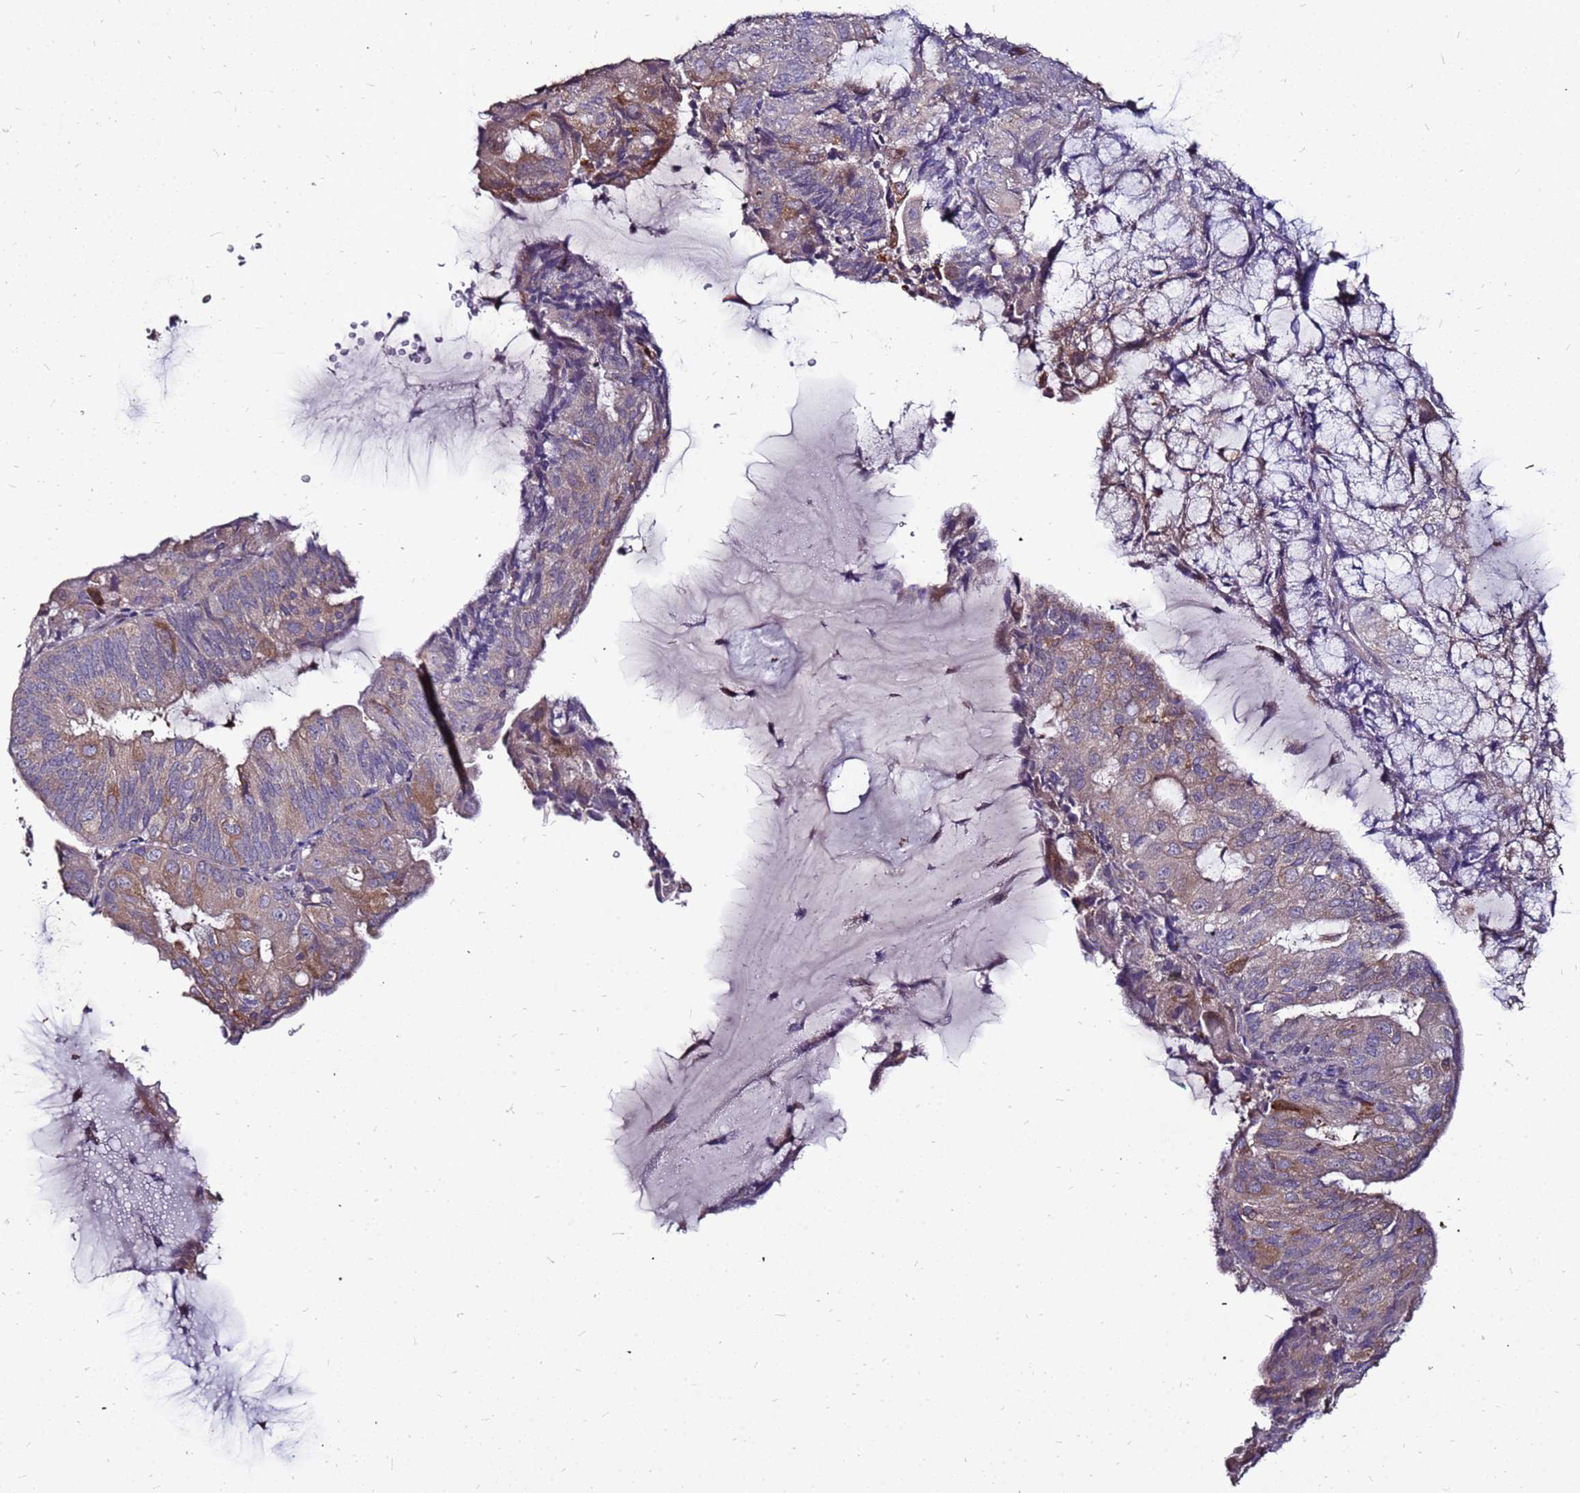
{"staining": {"intensity": "moderate", "quantity": "<25%", "location": "cytoplasmic/membranous"}, "tissue": "endometrial cancer", "cell_type": "Tumor cells", "image_type": "cancer", "snomed": [{"axis": "morphology", "description": "Adenocarcinoma, NOS"}, {"axis": "topography", "description": "Endometrium"}], "caption": "Immunohistochemistry (IHC) image of endometrial adenocarcinoma stained for a protein (brown), which shows low levels of moderate cytoplasmic/membranous staining in approximately <25% of tumor cells.", "gene": "SLC44A3", "patient": {"sex": "female", "age": 81}}